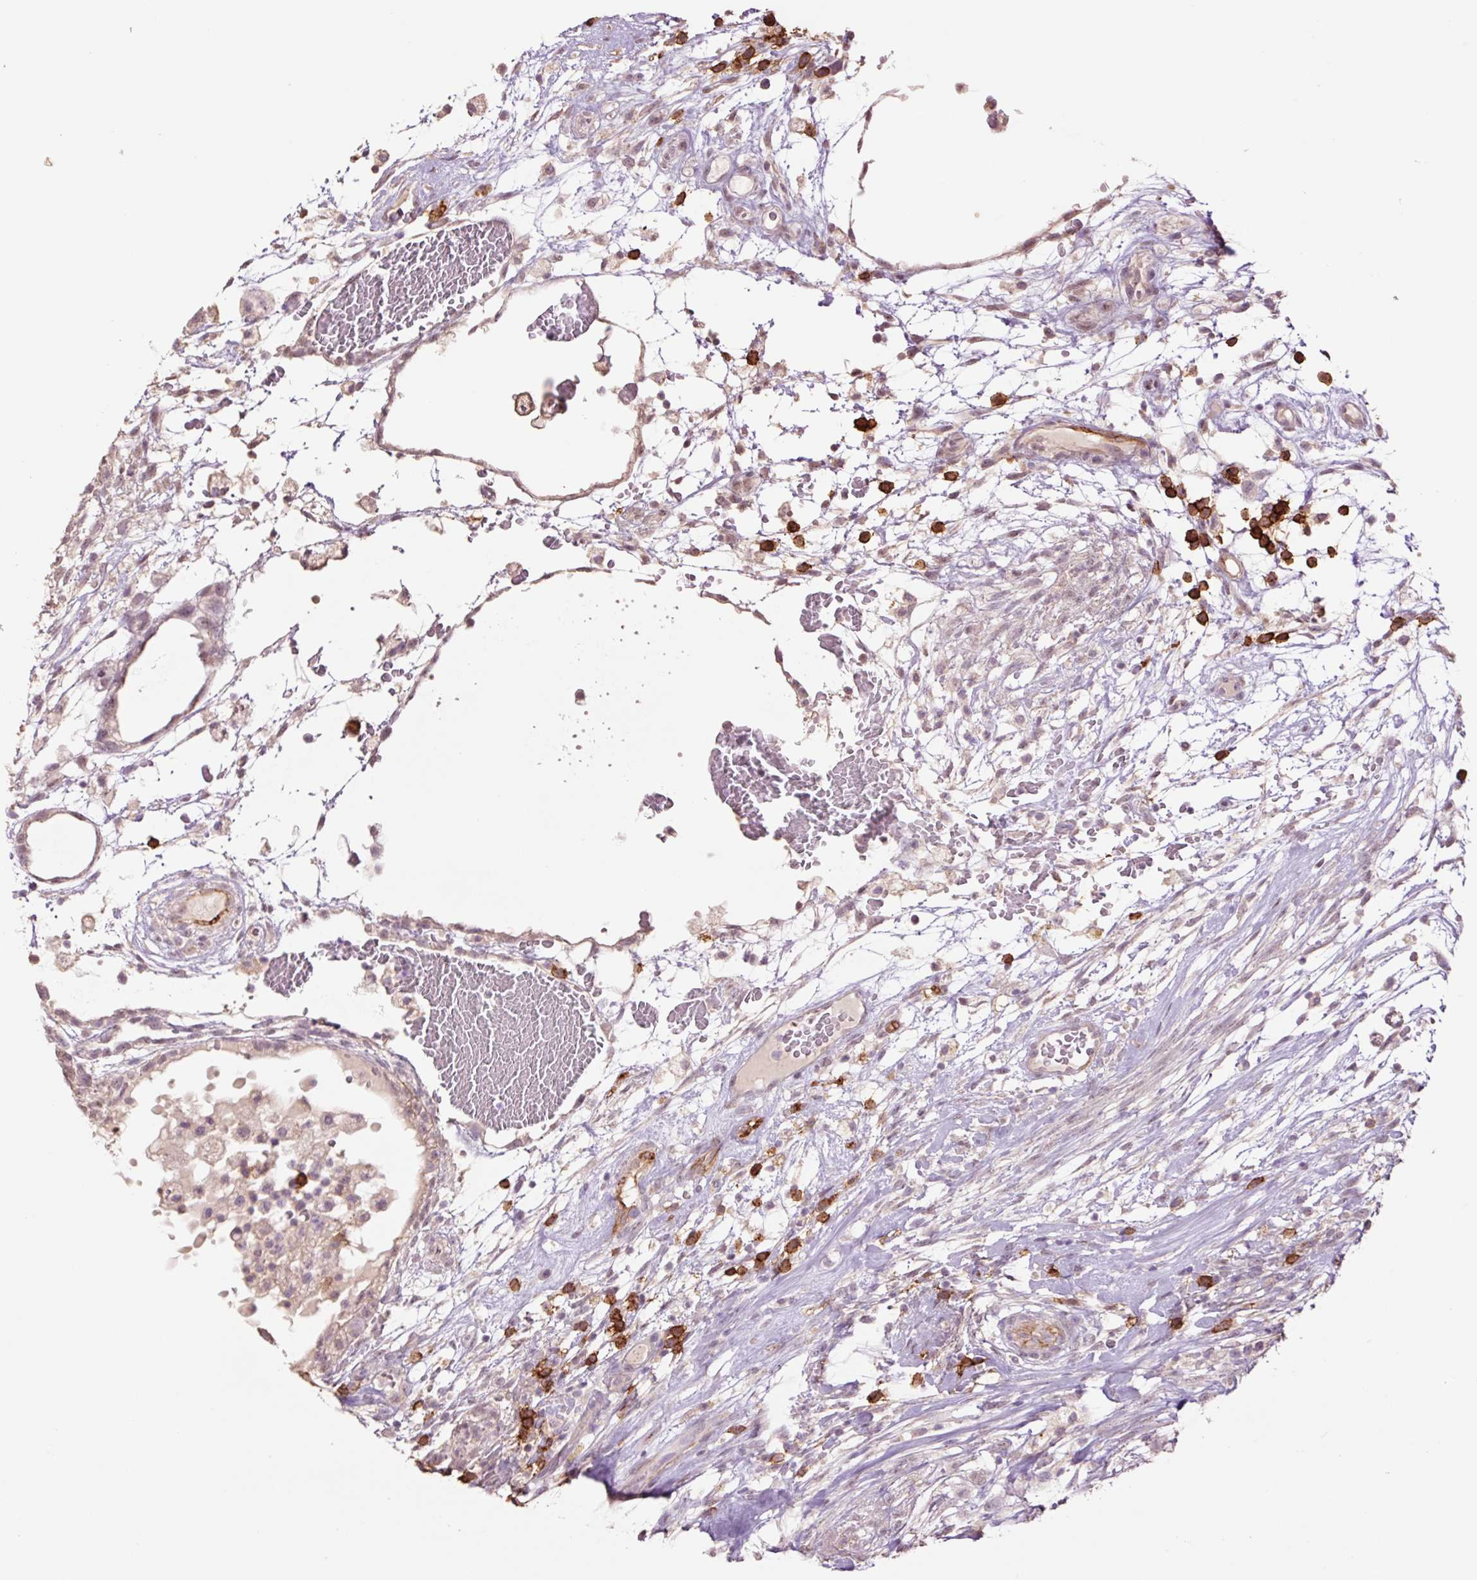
{"staining": {"intensity": "weak", "quantity": "25%-75%", "location": "cytoplasmic/membranous"}, "tissue": "testis cancer", "cell_type": "Tumor cells", "image_type": "cancer", "snomed": [{"axis": "morphology", "description": "Carcinoma, Embryonal, NOS"}, {"axis": "topography", "description": "Testis"}], "caption": "Testis cancer (embryonal carcinoma) was stained to show a protein in brown. There is low levels of weak cytoplasmic/membranous expression in approximately 25%-75% of tumor cells. (brown staining indicates protein expression, while blue staining denotes nuclei).", "gene": "SLC1A4", "patient": {"sex": "male", "age": 32}}